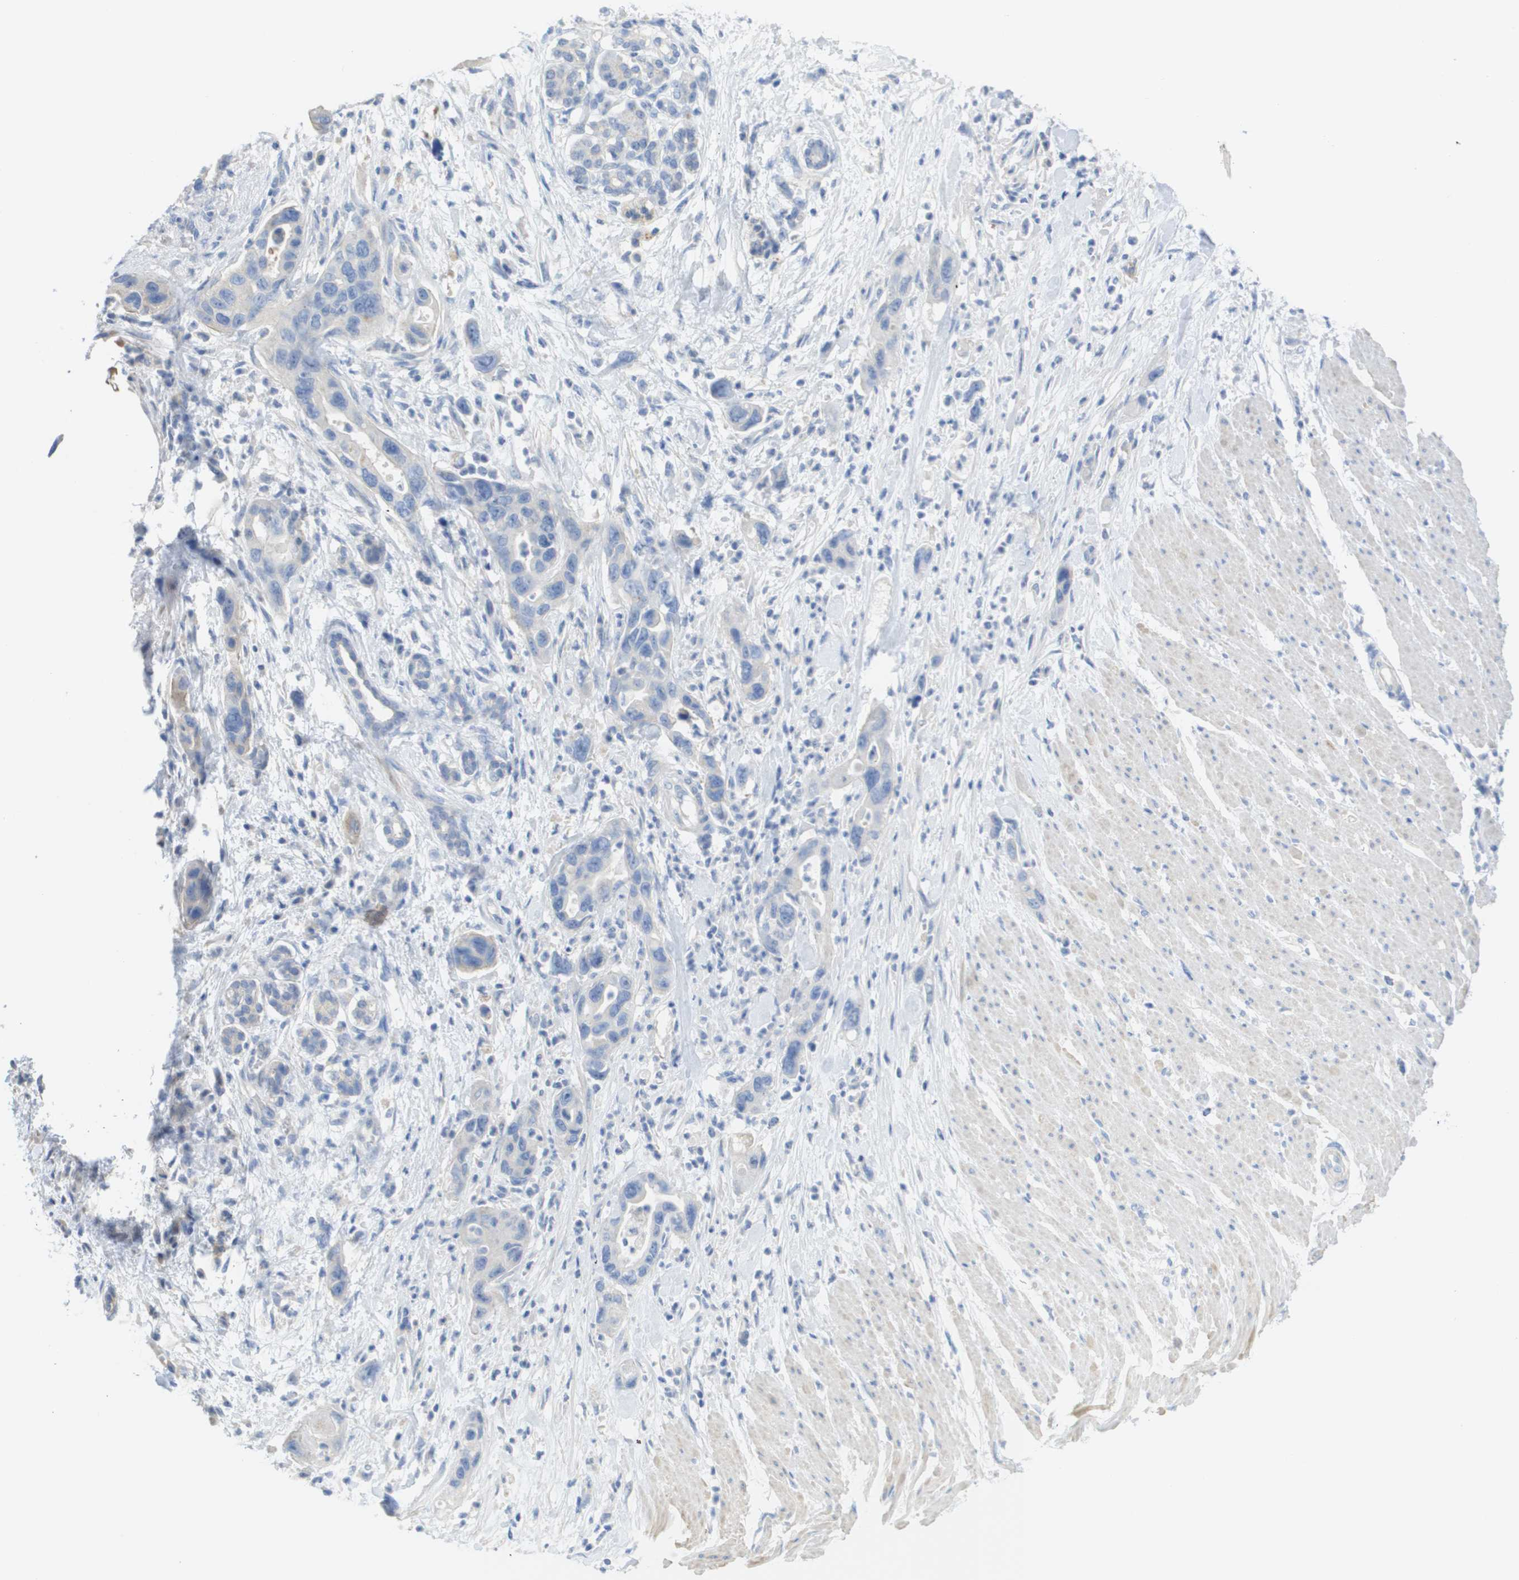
{"staining": {"intensity": "negative", "quantity": "none", "location": "none"}, "tissue": "pancreatic cancer", "cell_type": "Tumor cells", "image_type": "cancer", "snomed": [{"axis": "morphology", "description": "Normal tissue, NOS"}, {"axis": "morphology", "description": "Adenocarcinoma, NOS"}, {"axis": "topography", "description": "Pancreas"}], "caption": "Pancreatic adenocarcinoma stained for a protein using IHC exhibits no positivity tumor cells.", "gene": "MYL3", "patient": {"sex": "female", "age": 71}}